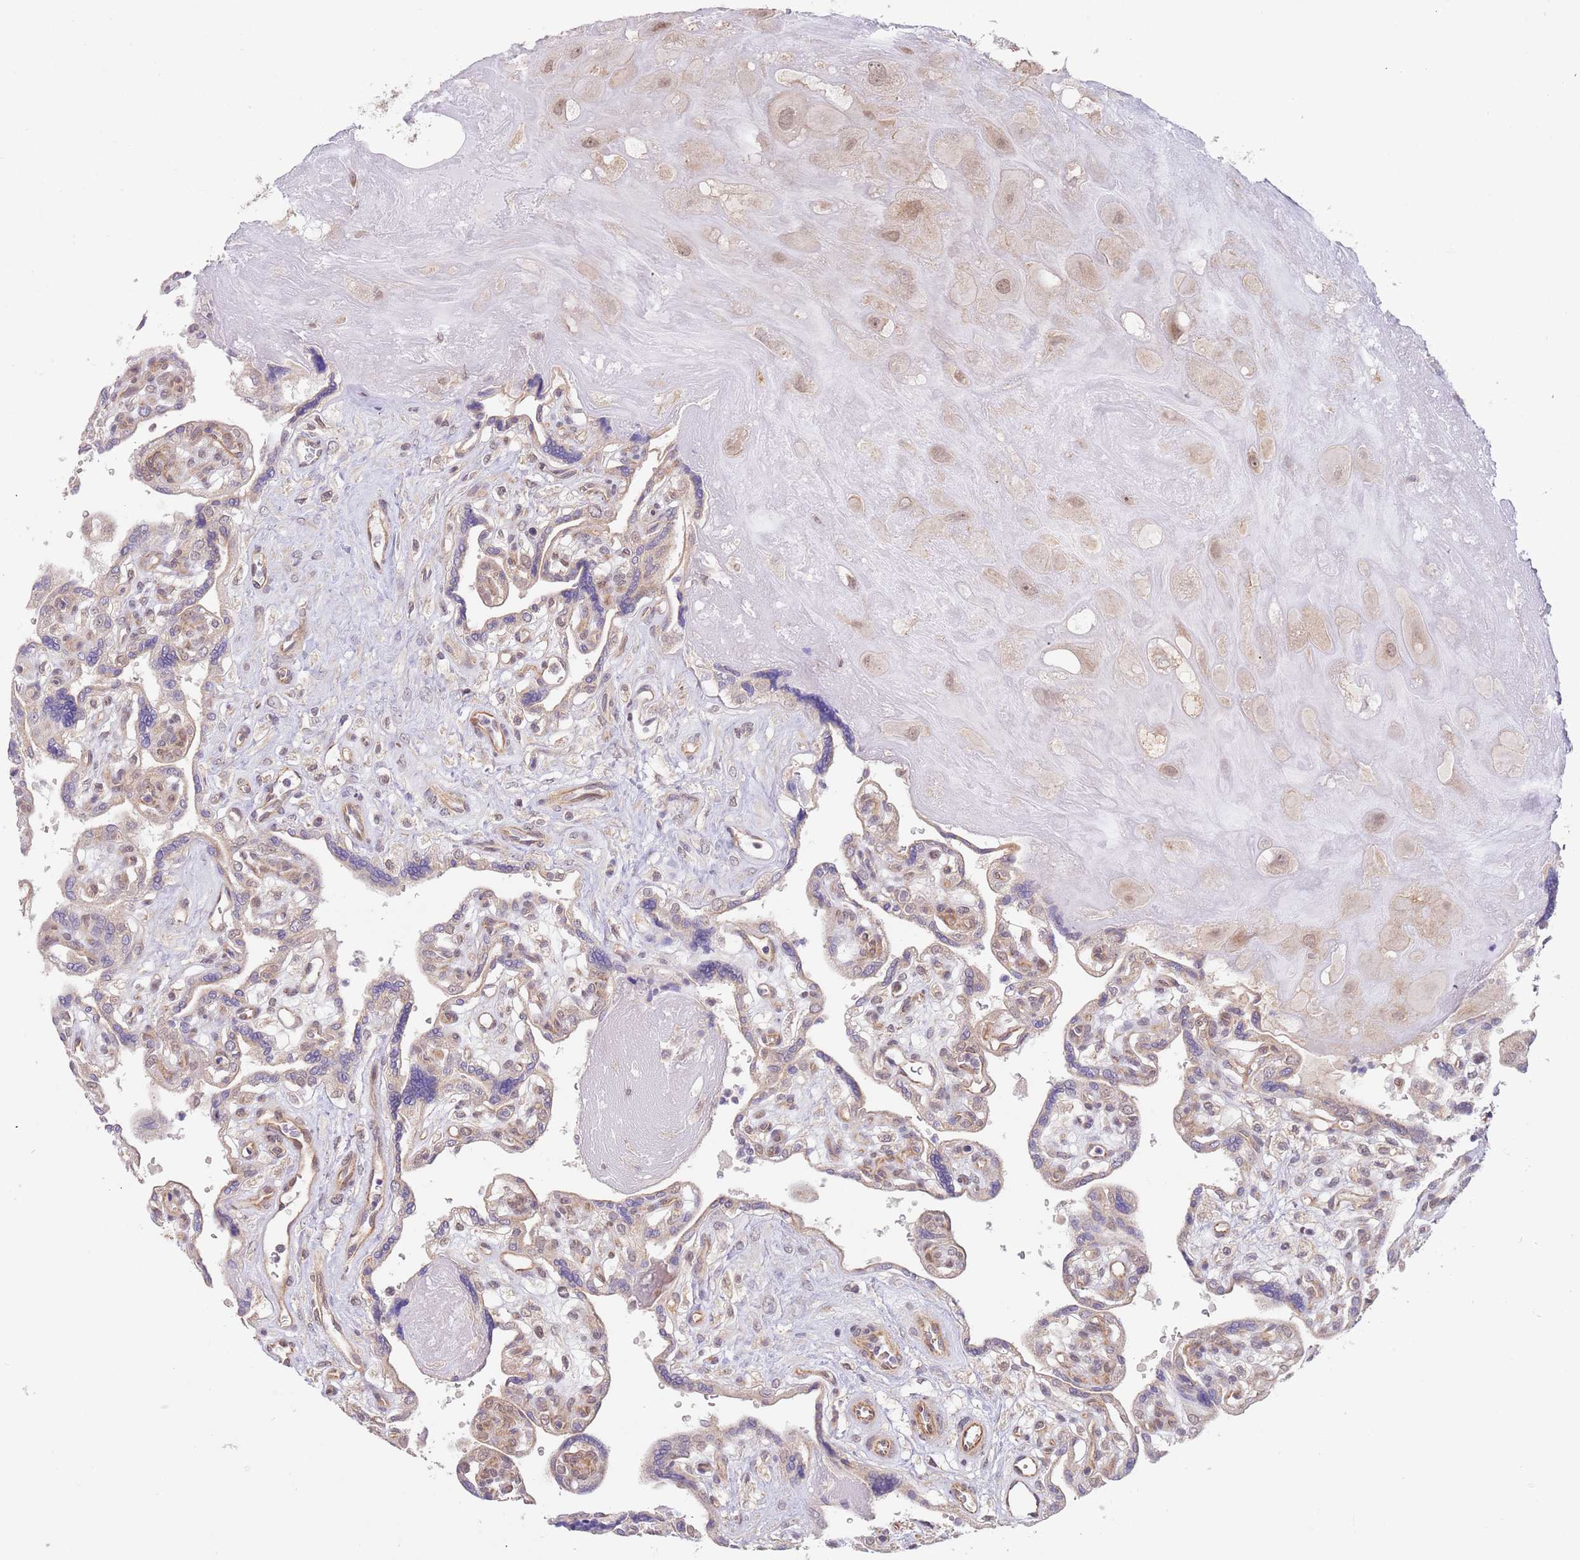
{"staining": {"intensity": "moderate", "quantity": ">75%", "location": "nuclear"}, "tissue": "placenta", "cell_type": "Decidual cells", "image_type": "normal", "snomed": [{"axis": "morphology", "description": "Normal tissue, NOS"}, {"axis": "topography", "description": "Placenta"}], "caption": "Decidual cells demonstrate medium levels of moderate nuclear positivity in approximately >75% of cells in normal placenta. (DAB (3,3'-diaminobenzidine) IHC, brown staining for protein, blue staining for nuclei).", "gene": "UQCC3", "patient": {"sex": "female", "age": 39}}